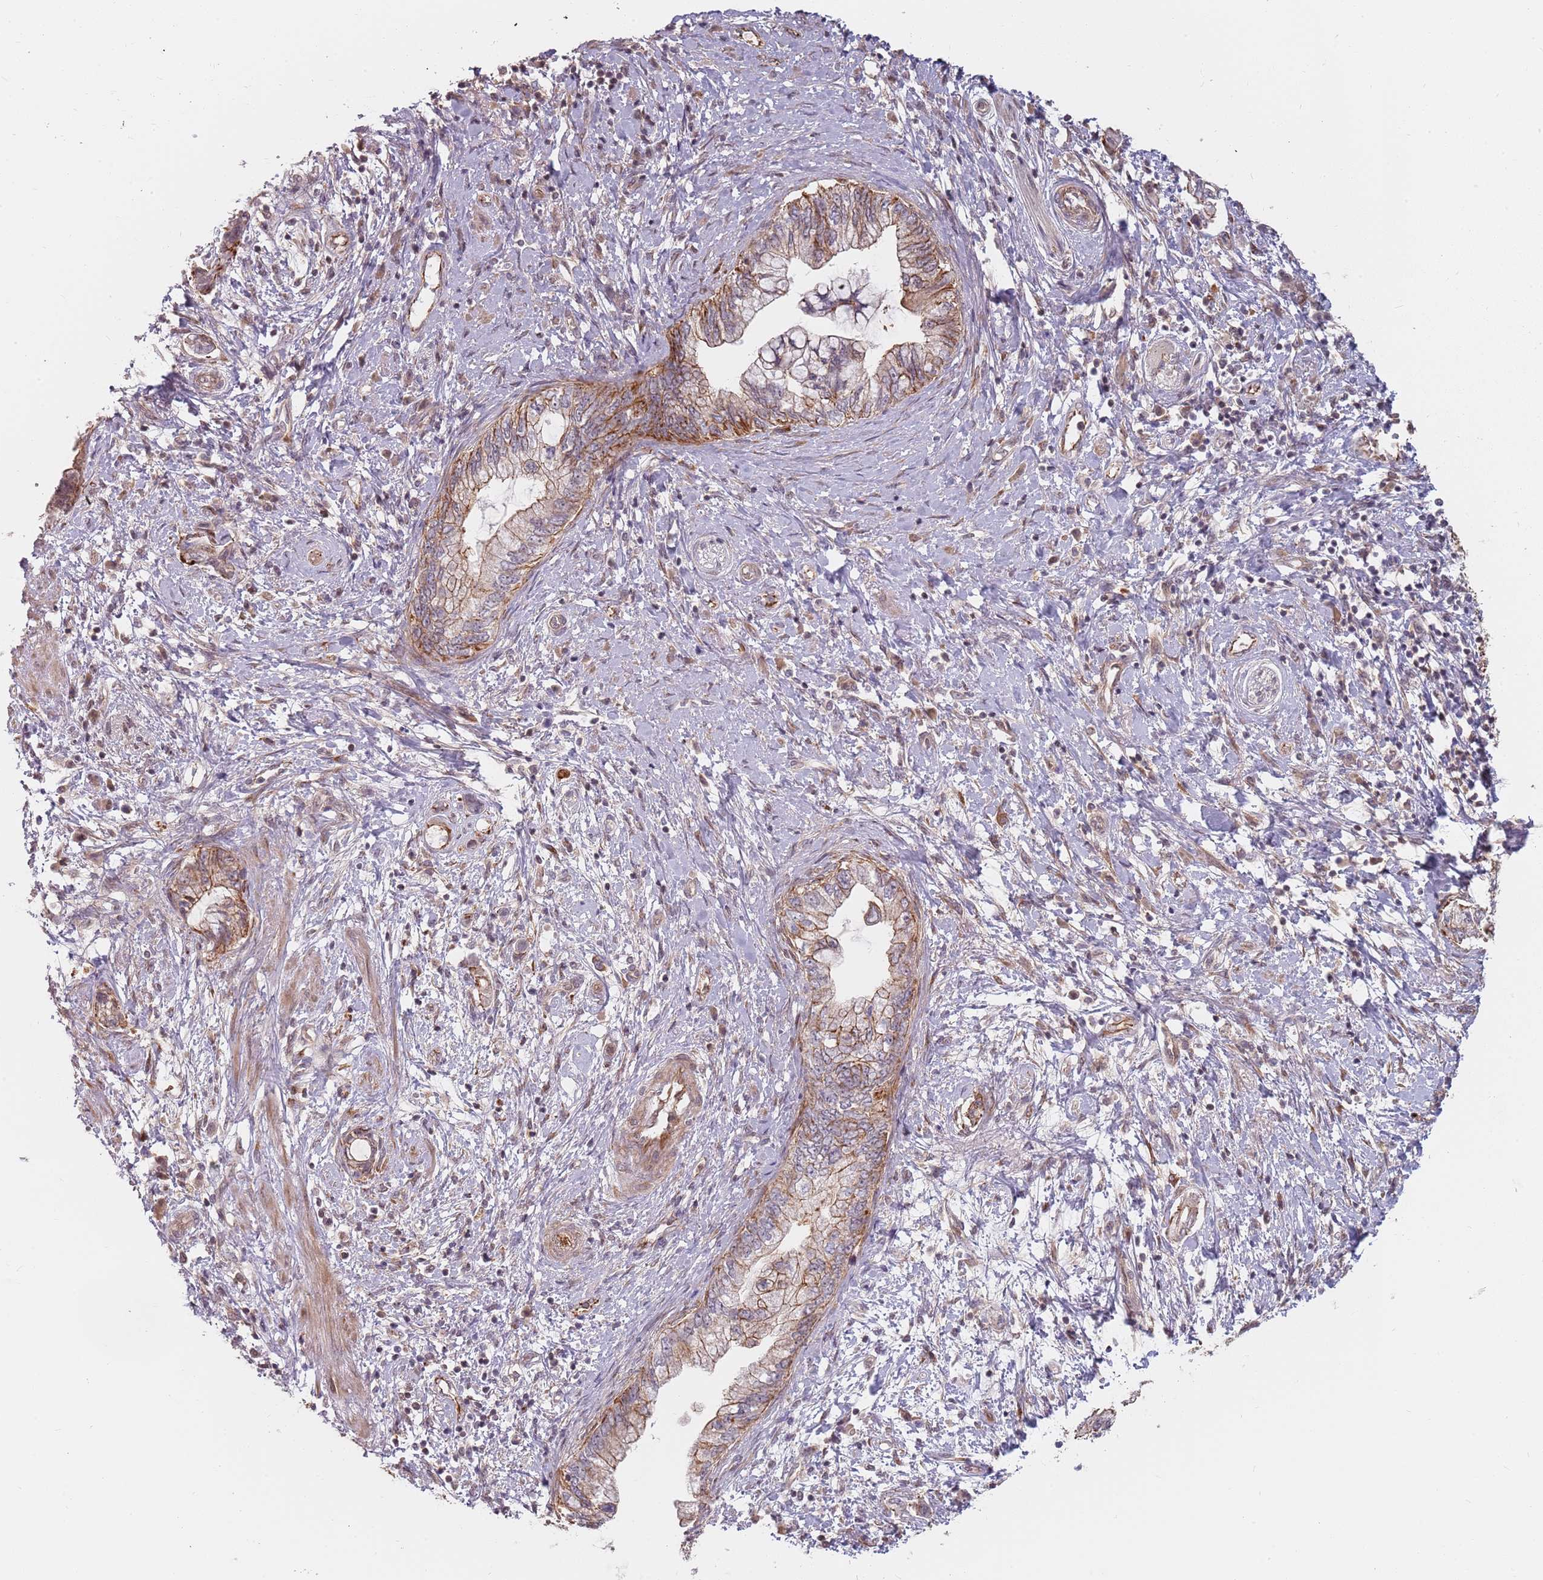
{"staining": {"intensity": "moderate", "quantity": "25%-75%", "location": "cytoplasmic/membranous"}, "tissue": "pancreatic cancer", "cell_type": "Tumor cells", "image_type": "cancer", "snomed": [{"axis": "morphology", "description": "Adenocarcinoma, NOS"}, {"axis": "topography", "description": "Pancreas"}], "caption": "This histopathology image displays IHC staining of pancreatic cancer (adenocarcinoma), with medium moderate cytoplasmic/membranous expression in about 25%-75% of tumor cells.", "gene": "PPP1R14C", "patient": {"sex": "female", "age": 73}}